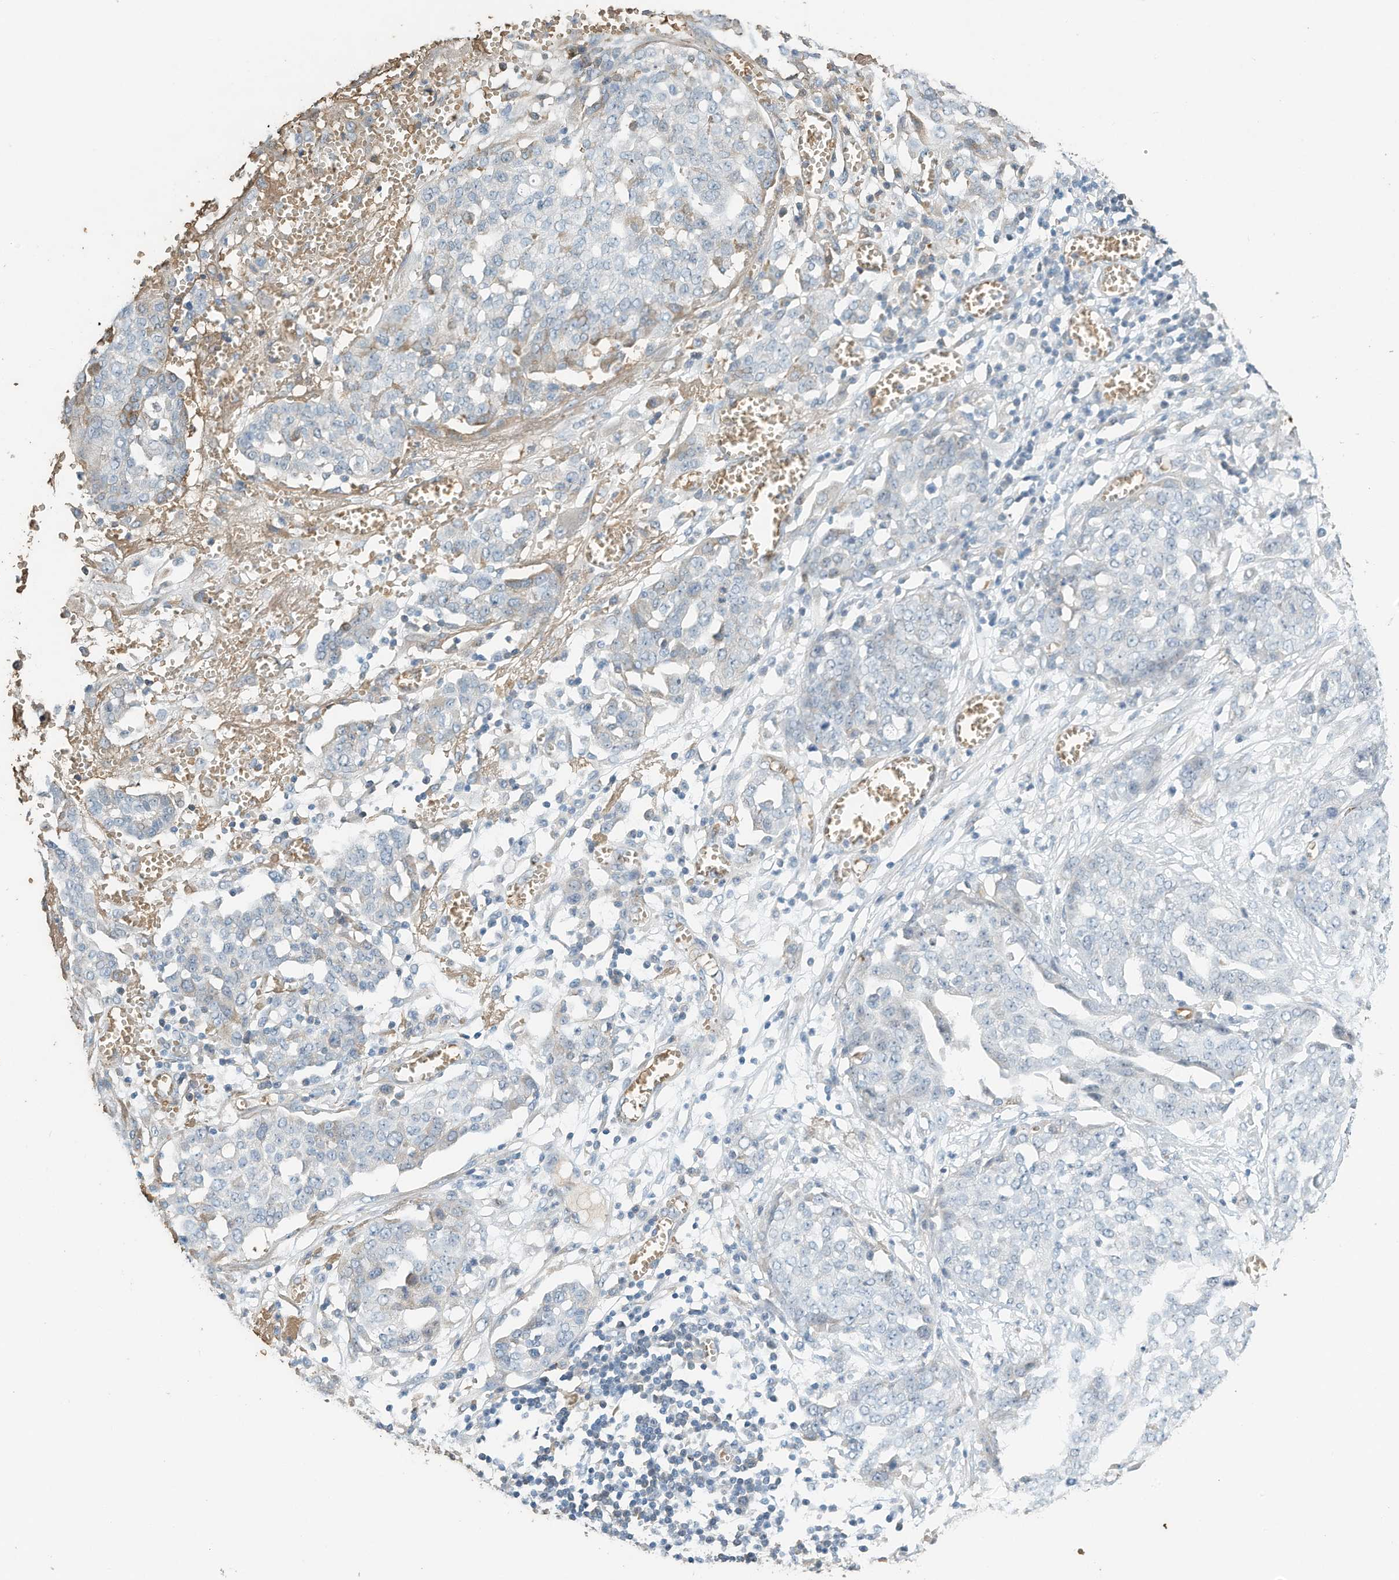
{"staining": {"intensity": "negative", "quantity": "none", "location": "none"}, "tissue": "ovarian cancer", "cell_type": "Tumor cells", "image_type": "cancer", "snomed": [{"axis": "morphology", "description": "Cystadenocarcinoma, serous, NOS"}, {"axis": "topography", "description": "Soft tissue"}, {"axis": "topography", "description": "Ovary"}], "caption": "The photomicrograph displays no staining of tumor cells in ovarian cancer.", "gene": "RCAN3", "patient": {"sex": "female", "age": 57}}